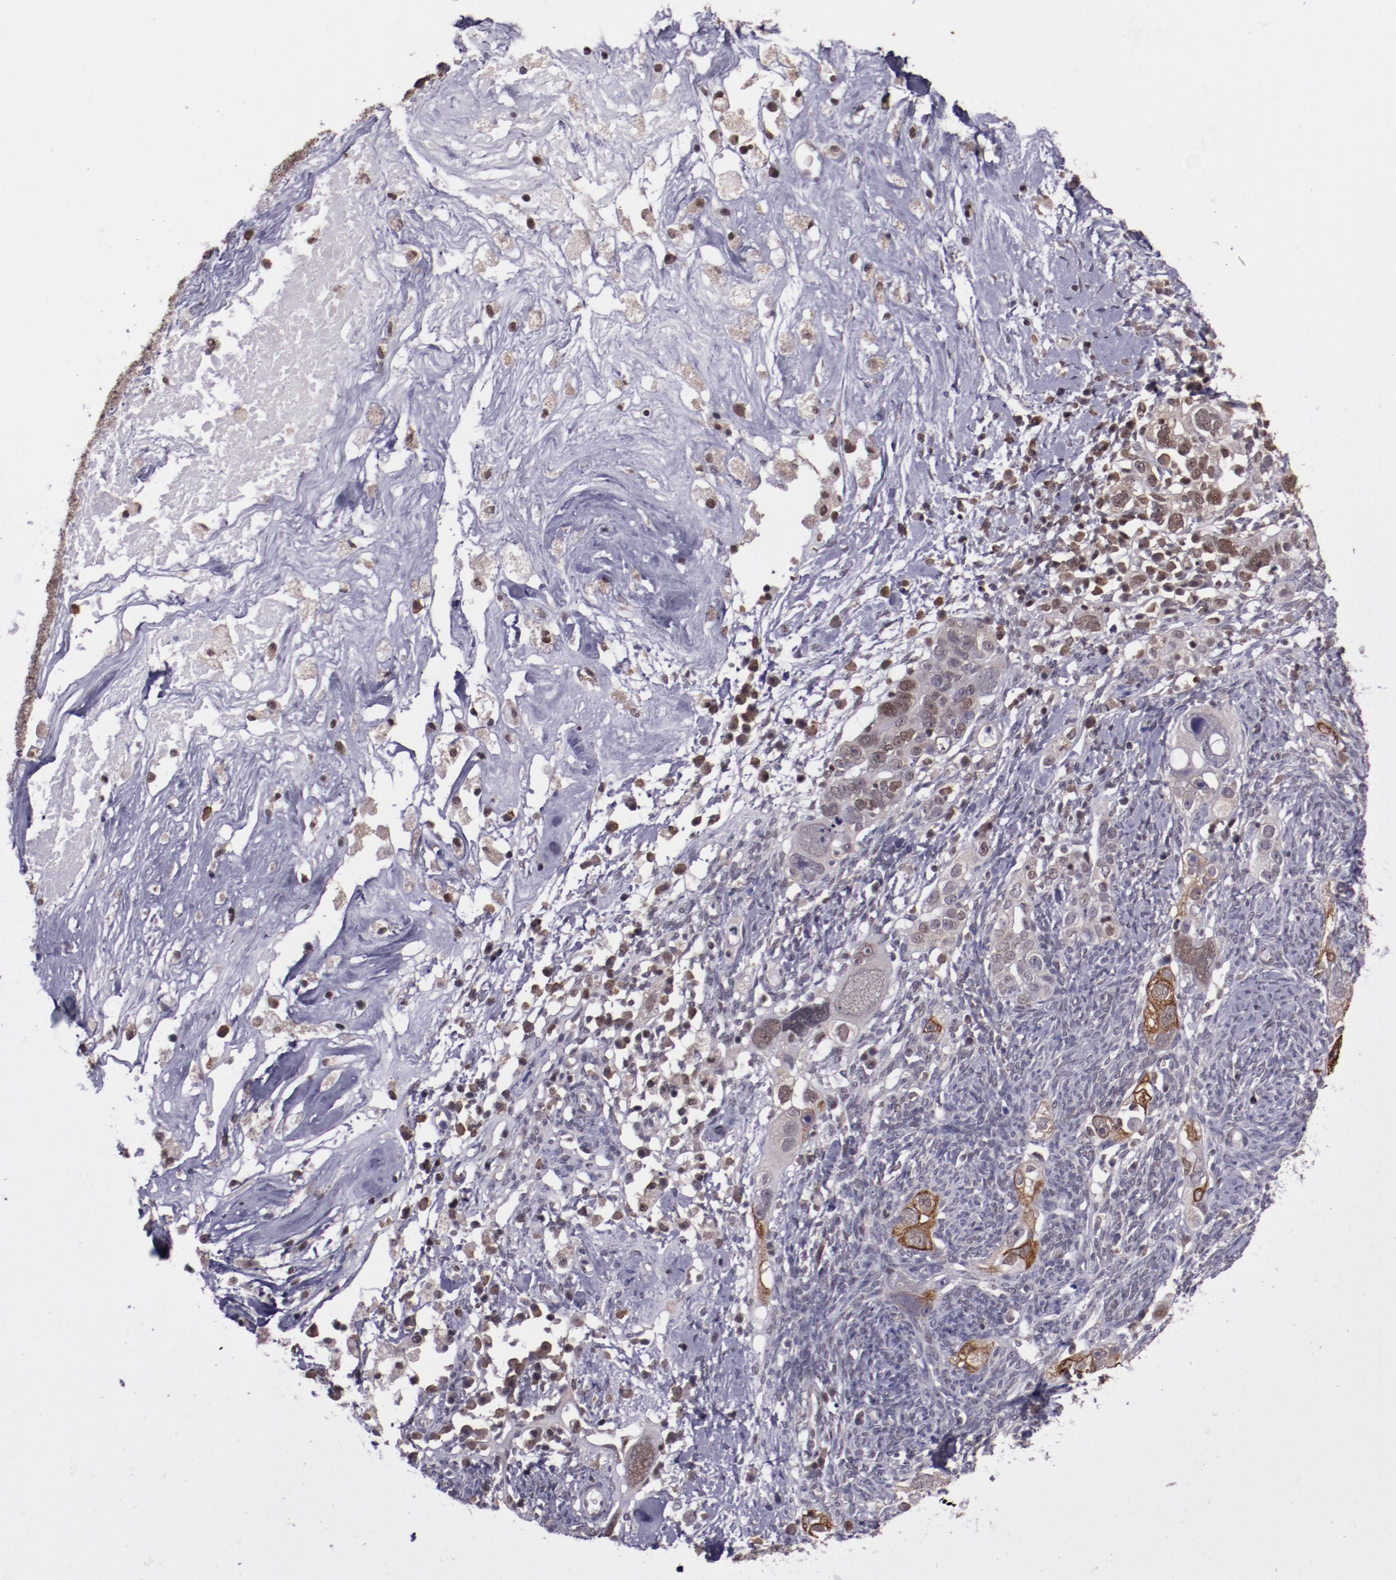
{"staining": {"intensity": "weak", "quantity": "25%-75%", "location": "nuclear"}, "tissue": "ovarian cancer", "cell_type": "Tumor cells", "image_type": "cancer", "snomed": [{"axis": "morphology", "description": "Normal tissue, NOS"}, {"axis": "morphology", "description": "Cystadenocarcinoma, serous, NOS"}, {"axis": "topography", "description": "Ovary"}], "caption": "Immunohistochemistry photomicrograph of ovarian cancer (serous cystadenocarcinoma) stained for a protein (brown), which displays low levels of weak nuclear expression in about 25%-75% of tumor cells.", "gene": "ELF1", "patient": {"sex": "female", "age": 62}}